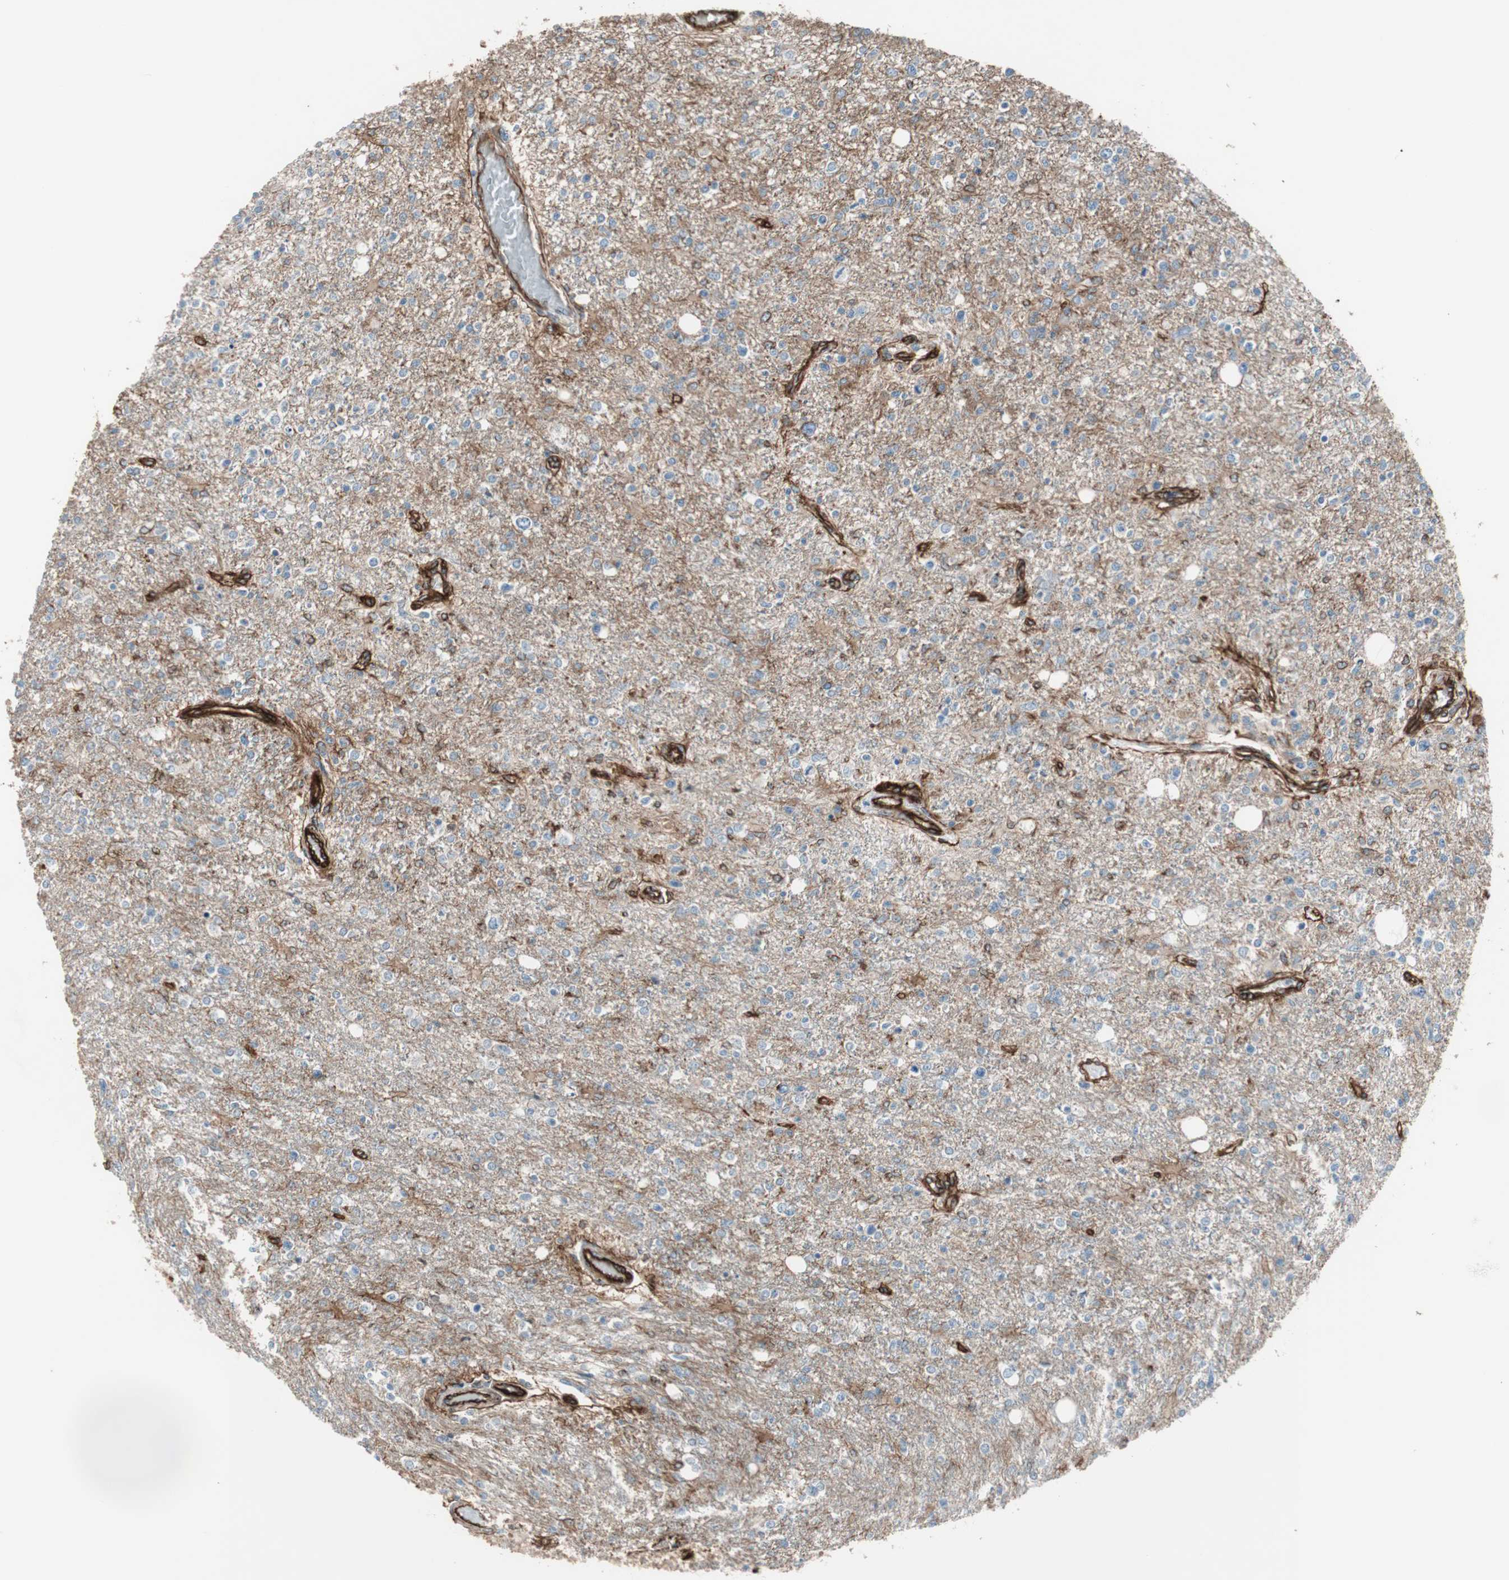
{"staining": {"intensity": "weak", "quantity": "25%-75%", "location": "cytoplasmic/membranous"}, "tissue": "glioma", "cell_type": "Tumor cells", "image_type": "cancer", "snomed": [{"axis": "morphology", "description": "Glioma, malignant, High grade"}, {"axis": "topography", "description": "Cerebral cortex"}], "caption": "The histopathology image displays immunohistochemical staining of glioma. There is weak cytoplasmic/membranous expression is appreciated in approximately 25%-75% of tumor cells.", "gene": "TCTA", "patient": {"sex": "male", "age": 76}}